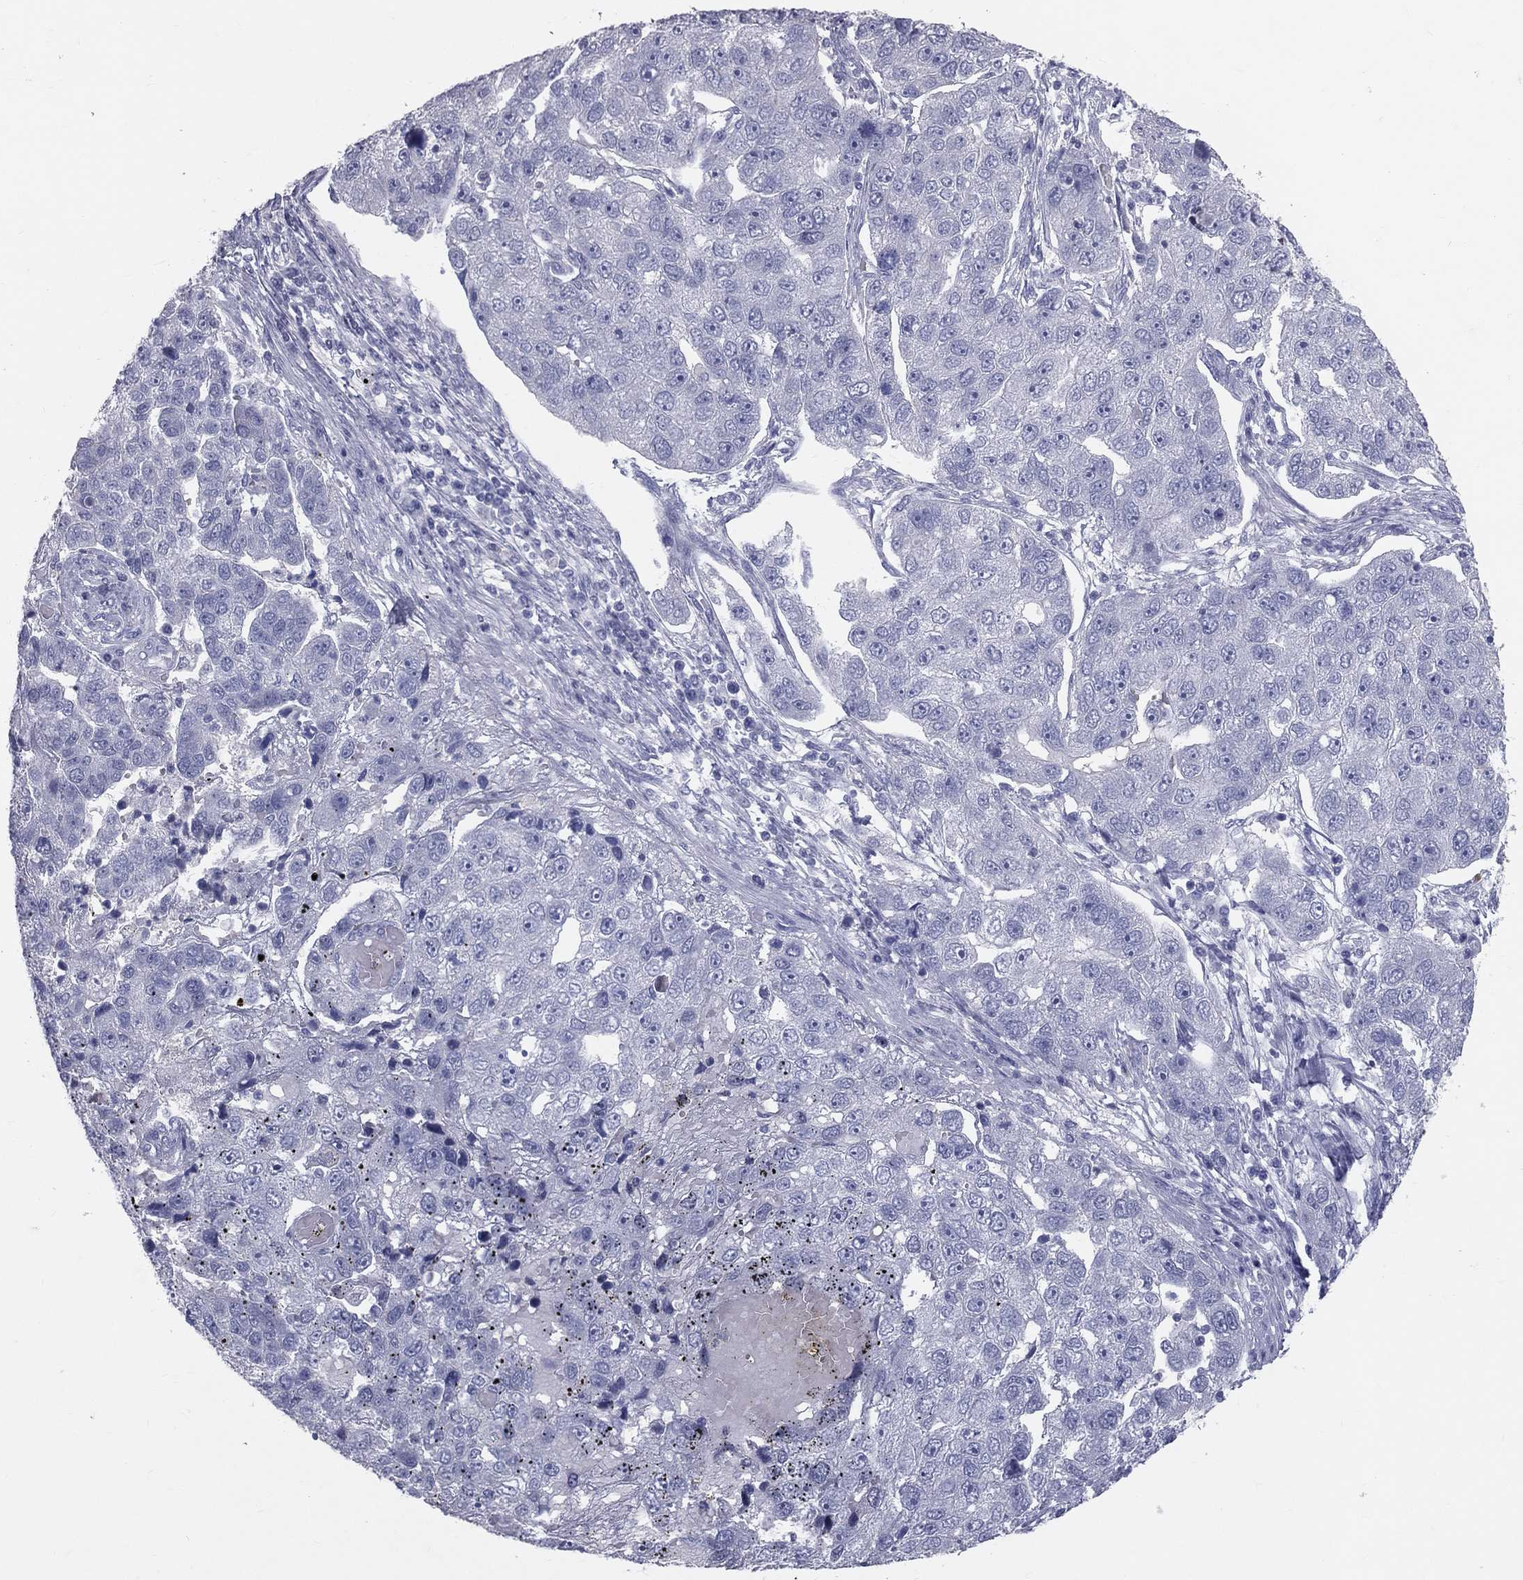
{"staining": {"intensity": "negative", "quantity": "none", "location": "none"}, "tissue": "pancreatic cancer", "cell_type": "Tumor cells", "image_type": "cancer", "snomed": [{"axis": "morphology", "description": "Adenocarcinoma, NOS"}, {"axis": "topography", "description": "Pancreas"}], "caption": "Immunohistochemistry (IHC) of pancreatic cancer (adenocarcinoma) reveals no positivity in tumor cells. (DAB (3,3'-diaminobenzidine) immunohistochemistry with hematoxylin counter stain).", "gene": "TFPI2", "patient": {"sex": "female", "age": 61}}